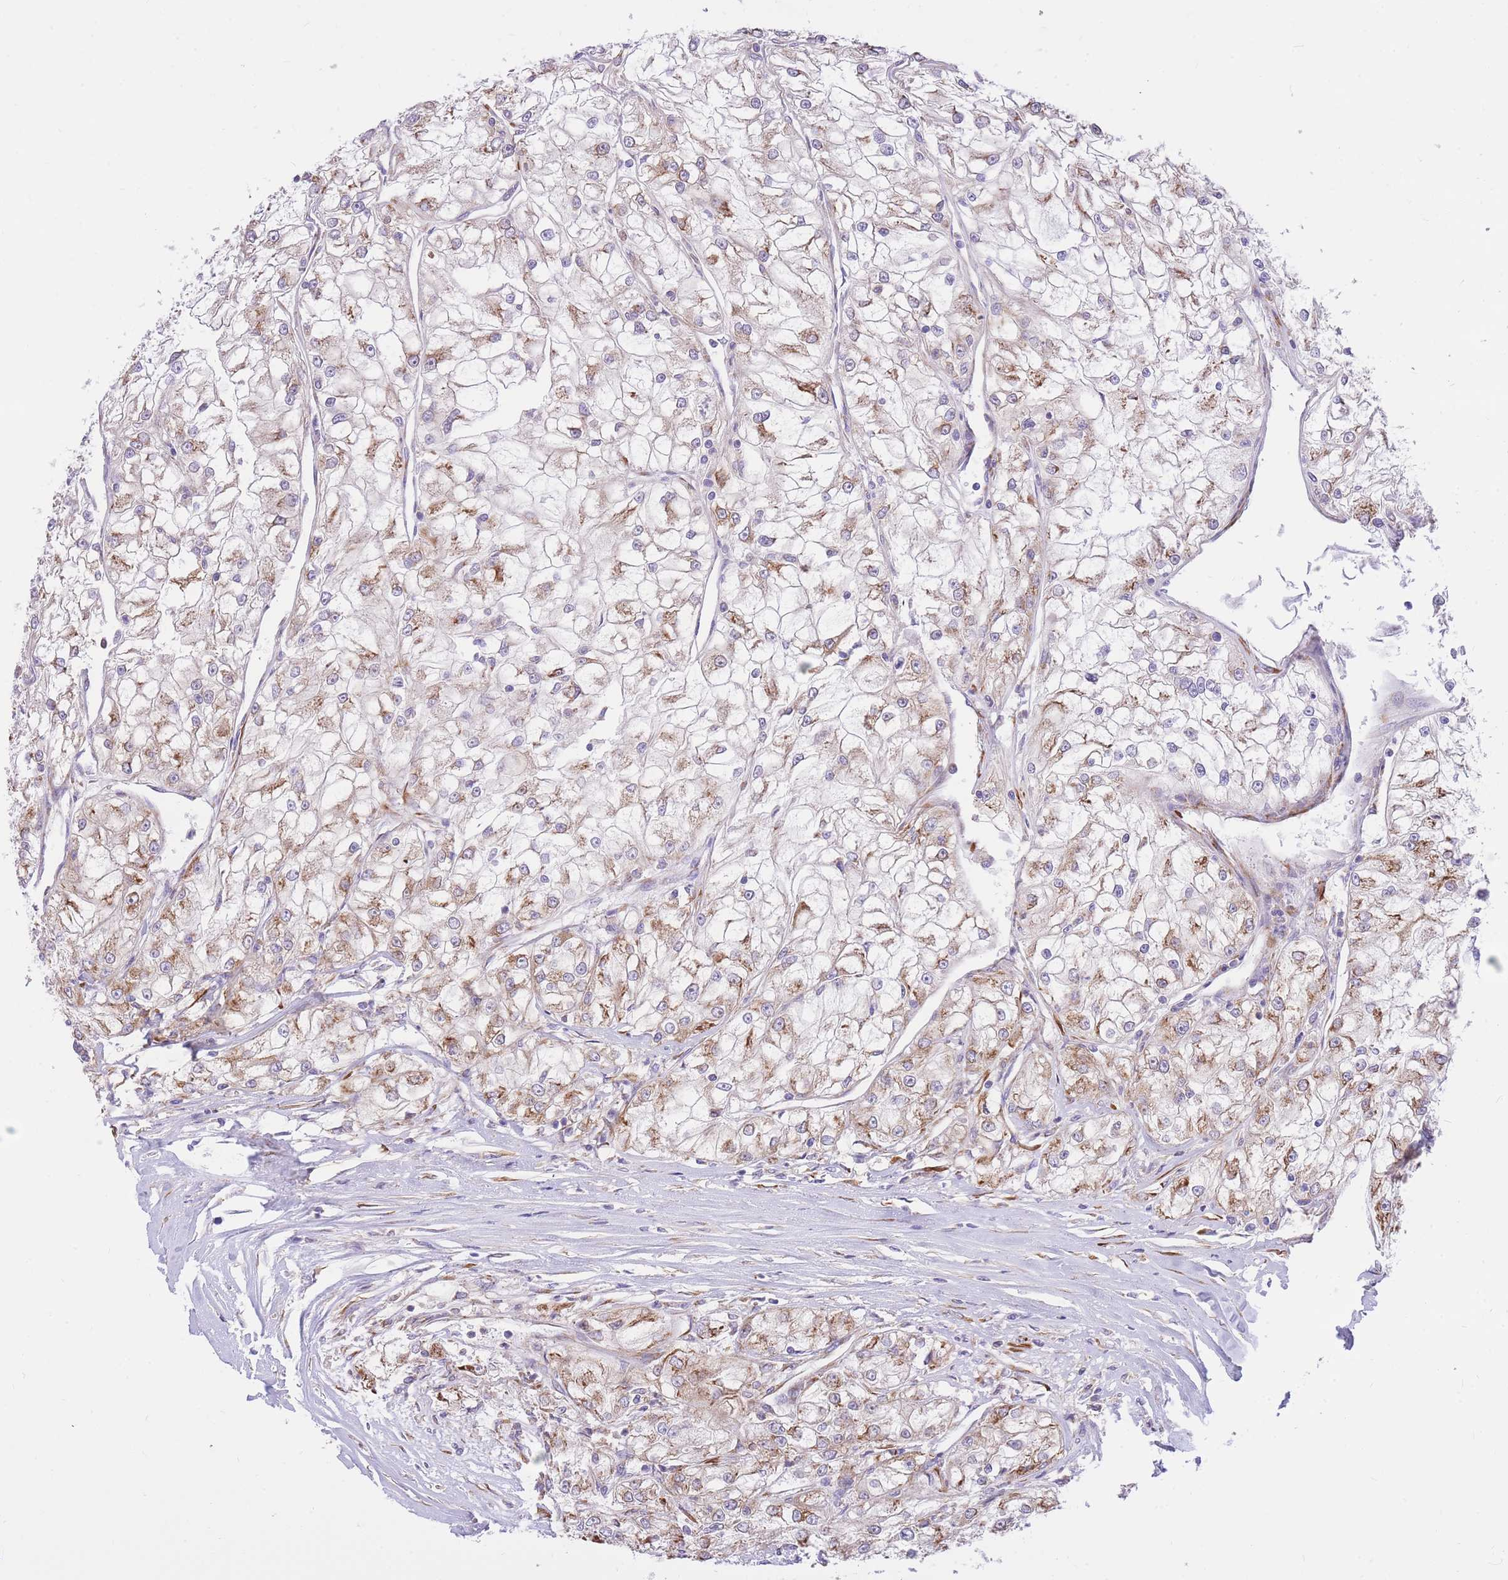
{"staining": {"intensity": "moderate", "quantity": ">75%", "location": "cytoplasmic/membranous"}, "tissue": "renal cancer", "cell_type": "Tumor cells", "image_type": "cancer", "snomed": [{"axis": "morphology", "description": "Adenocarcinoma, NOS"}, {"axis": "topography", "description": "Kidney"}], "caption": "Renal cancer stained for a protein exhibits moderate cytoplasmic/membranous positivity in tumor cells.", "gene": "GBP7", "patient": {"sex": "female", "age": 72}}